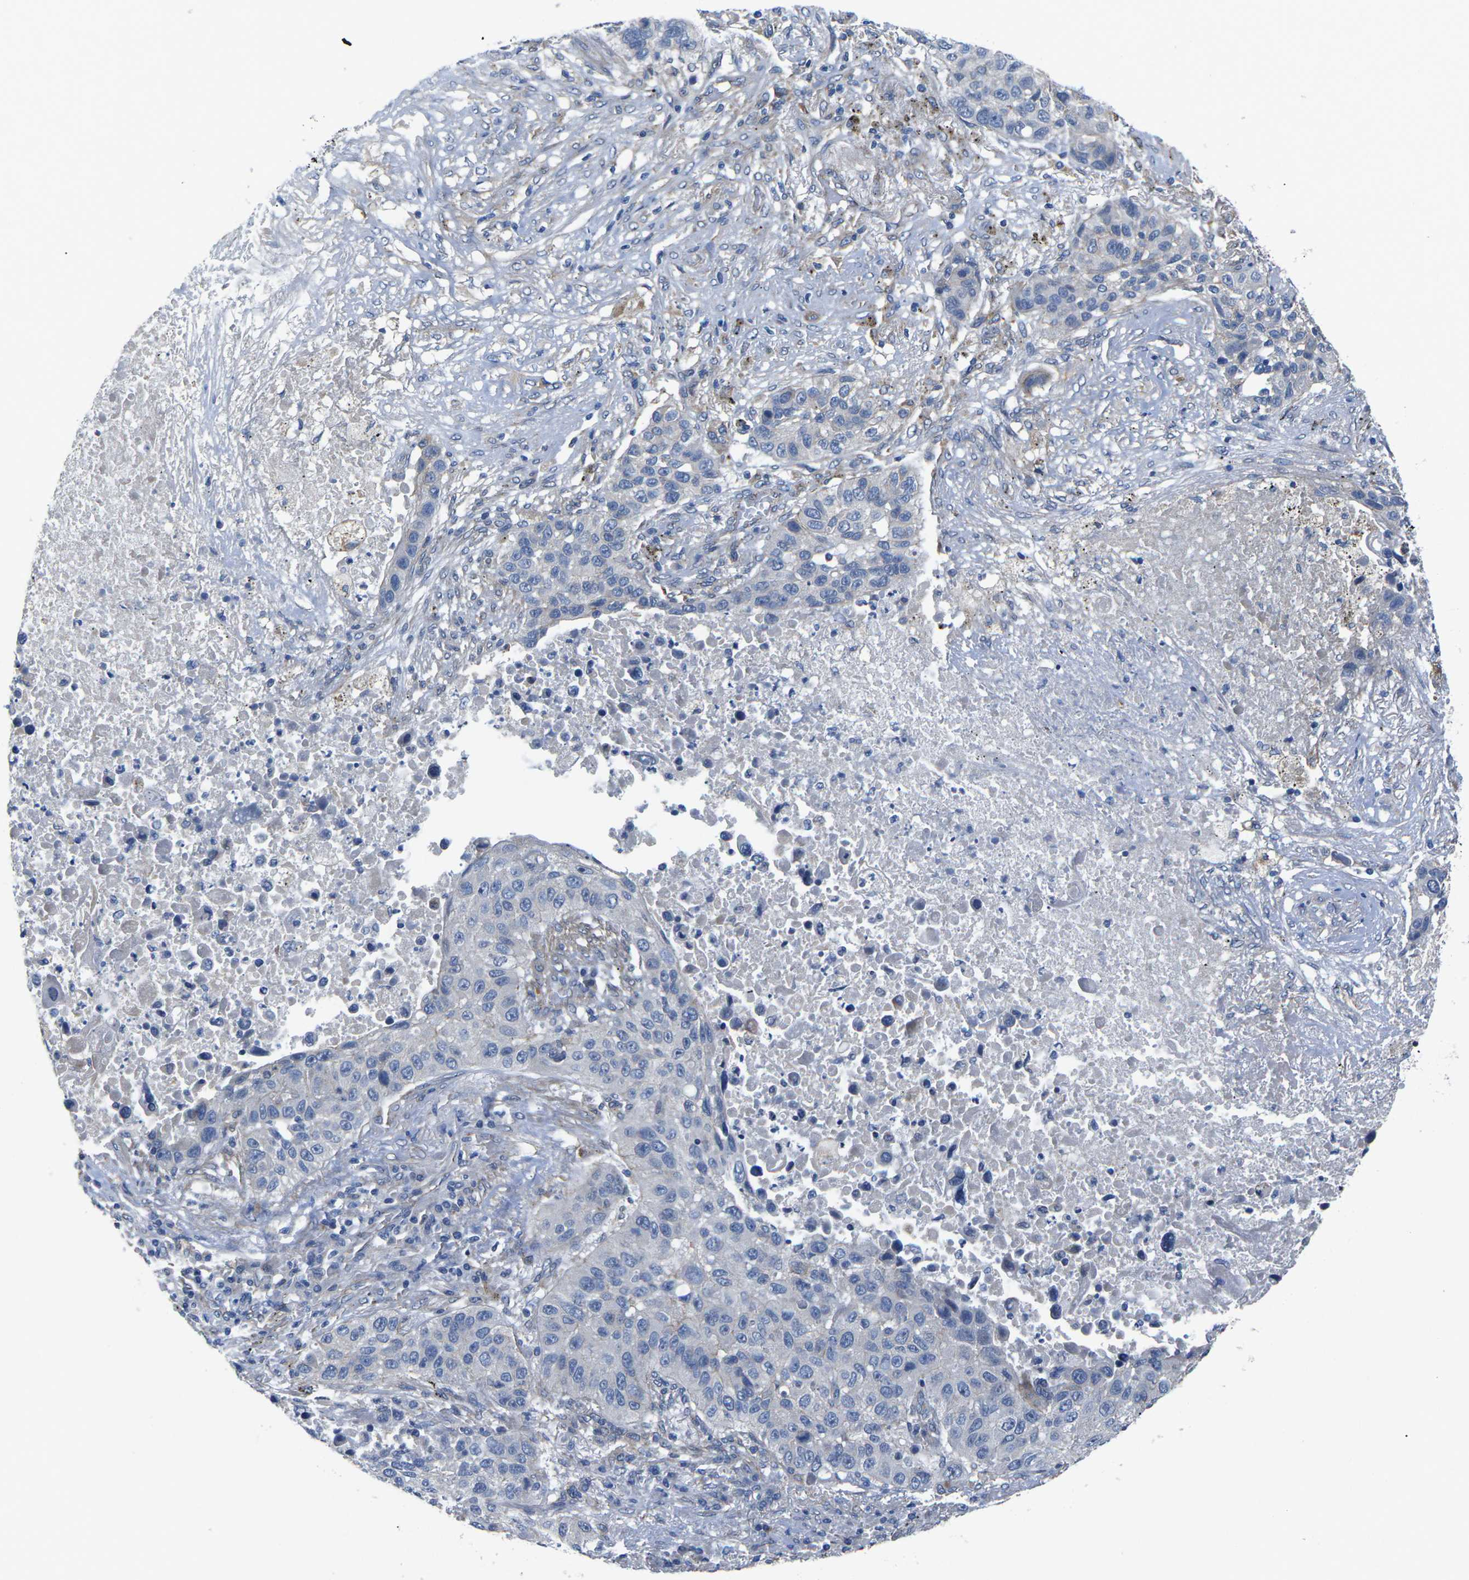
{"staining": {"intensity": "weak", "quantity": "<25%", "location": "cytoplasmic/membranous"}, "tissue": "lung cancer", "cell_type": "Tumor cells", "image_type": "cancer", "snomed": [{"axis": "morphology", "description": "Squamous cell carcinoma, NOS"}, {"axis": "topography", "description": "Lung"}], "caption": "Immunohistochemistry micrograph of human lung cancer (squamous cell carcinoma) stained for a protein (brown), which exhibits no expression in tumor cells. (Immunohistochemistry, brightfield microscopy, high magnification).", "gene": "CTNND1", "patient": {"sex": "male", "age": 57}}